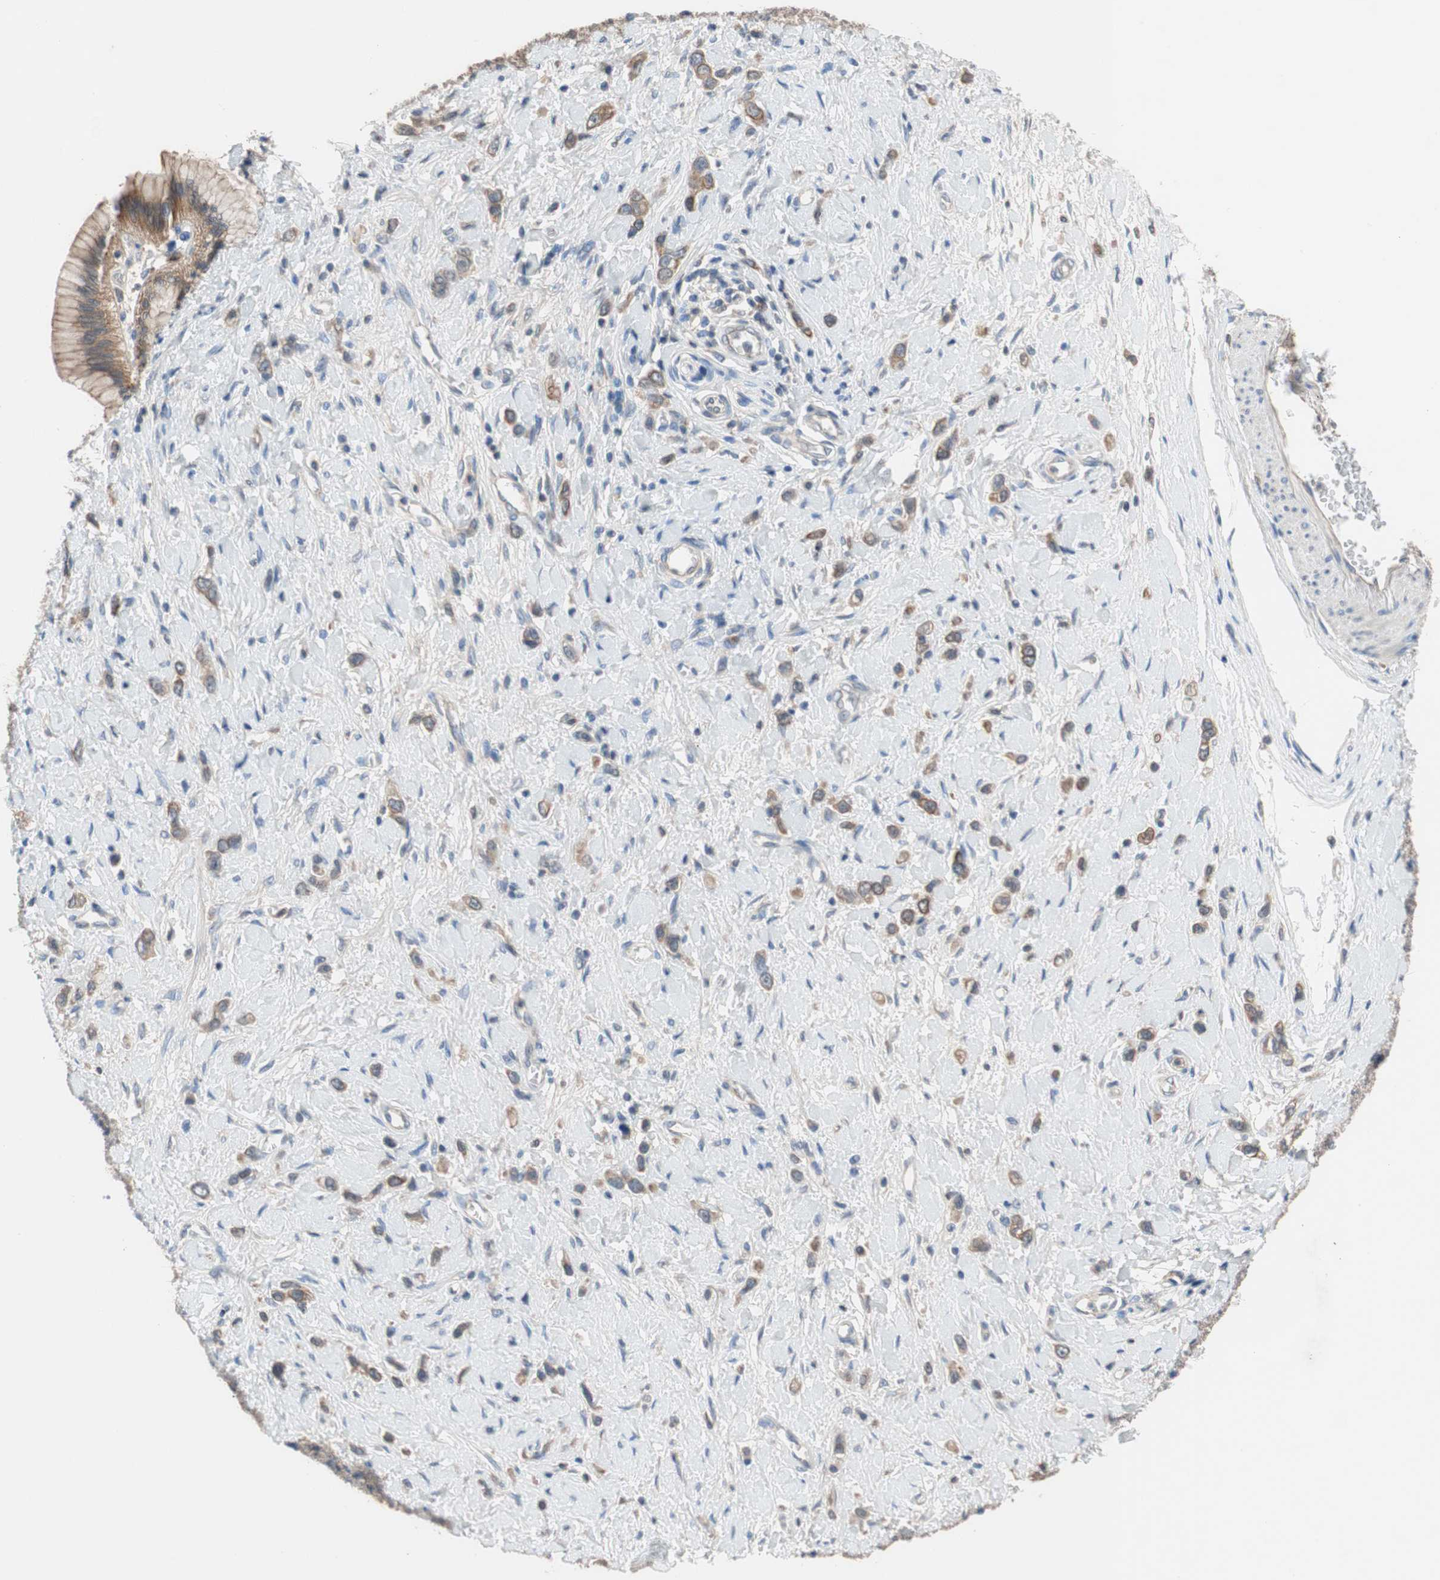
{"staining": {"intensity": "moderate", "quantity": "25%-75%", "location": "cytoplasmic/membranous"}, "tissue": "stomach cancer", "cell_type": "Tumor cells", "image_type": "cancer", "snomed": [{"axis": "morphology", "description": "Normal tissue, NOS"}, {"axis": "morphology", "description": "Adenocarcinoma, NOS"}, {"axis": "topography", "description": "Stomach, upper"}, {"axis": "topography", "description": "Stomach"}], "caption": "IHC photomicrograph of neoplastic tissue: adenocarcinoma (stomach) stained using immunohistochemistry (IHC) displays medium levels of moderate protein expression localized specifically in the cytoplasmic/membranous of tumor cells, appearing as a cytoplasmic/membranous brown color.", "gene": "ADAP1", "patient": {"sex": "female", "age": 65}}